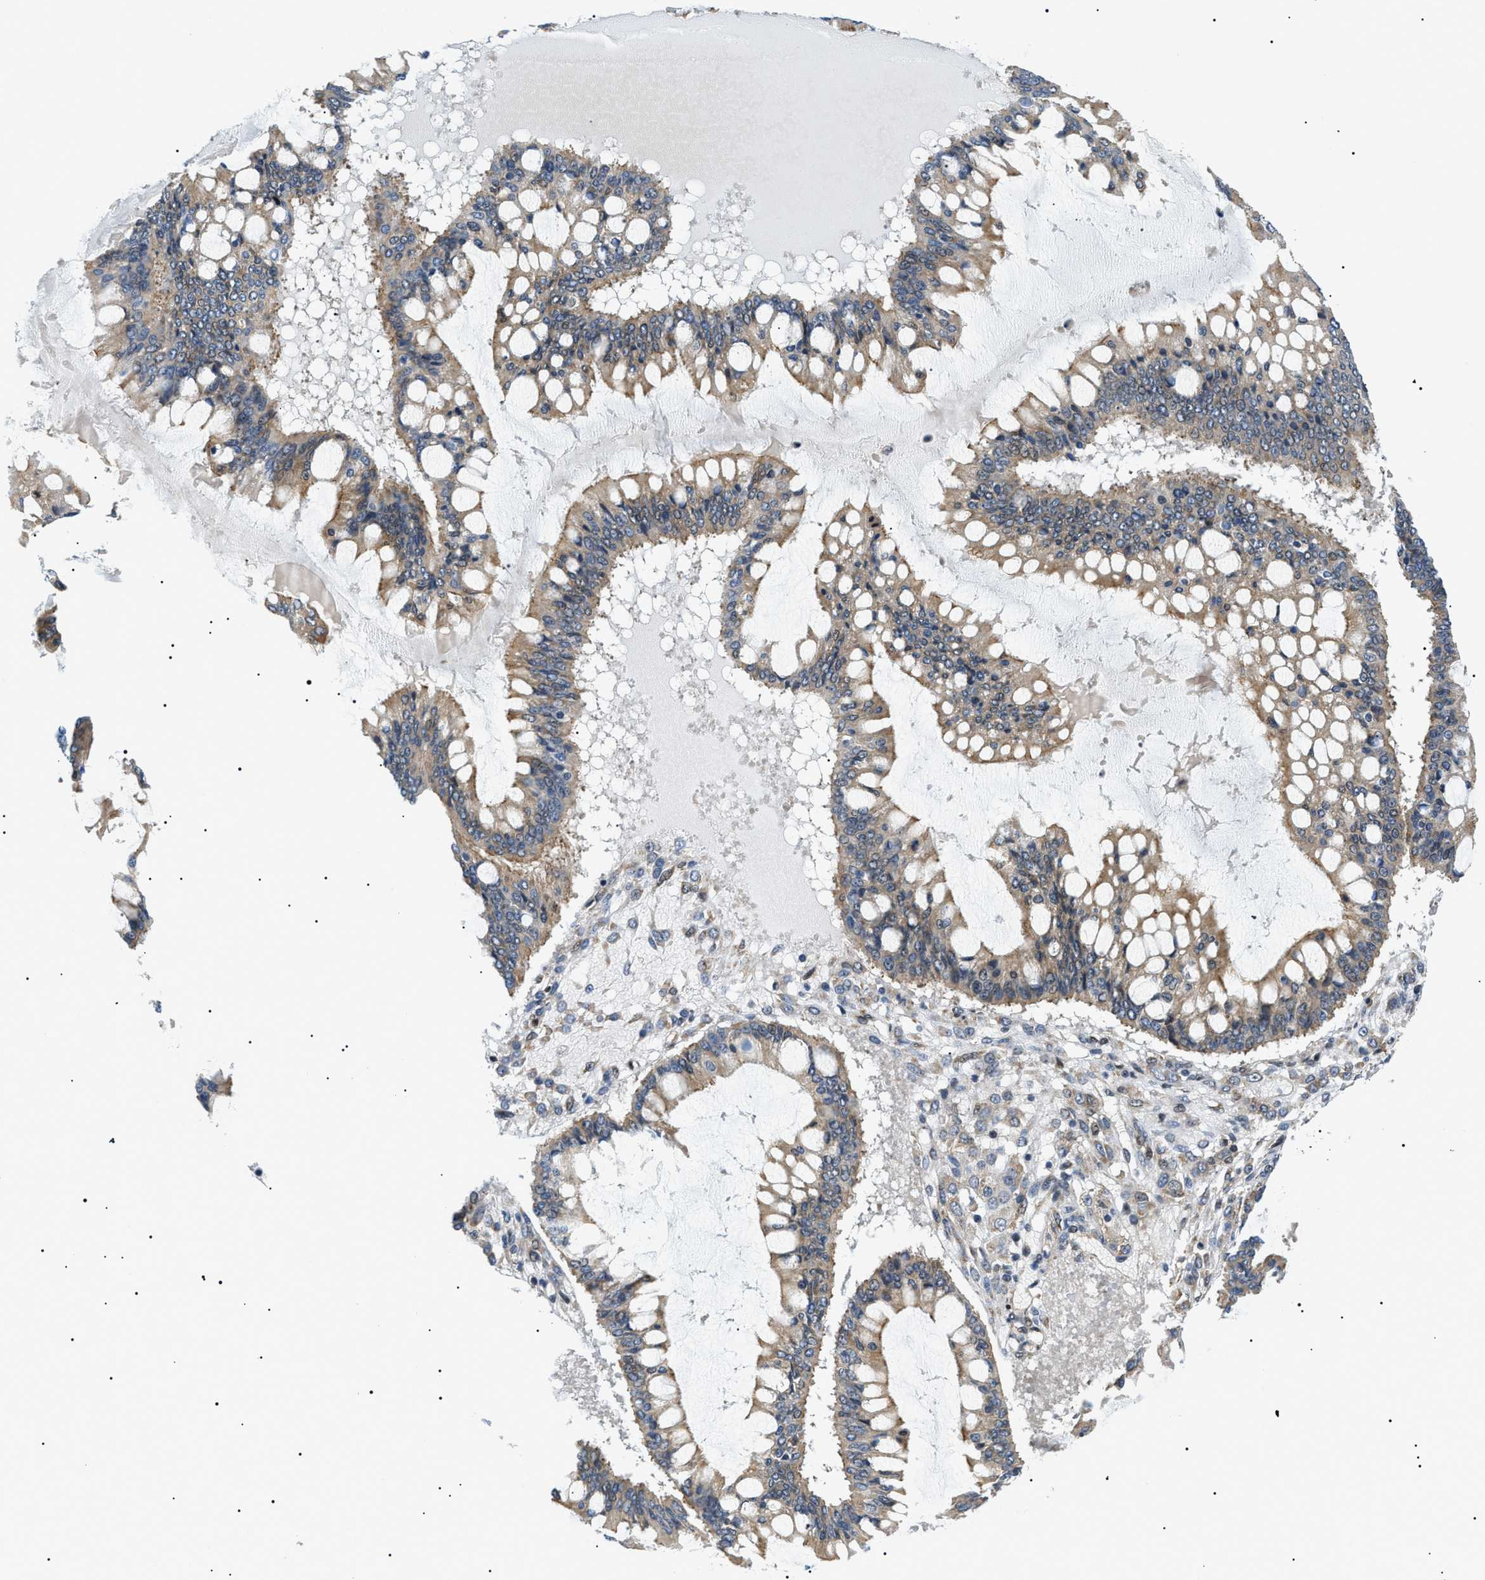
{"staining": {"intensity": "weak", "quantity": ">75%", "location": "cytoplasmic/membranous"}, "tissue": "ovarian cancer", "cell_type": "Tumor cells", "image_type": "cancer", "snomed": [{"axis": "morphology", "description": "Cystadenocarcinoma, mucinous, NOS"}, {"axis": "topography", "description": "Ovary"}], "caption": "Immunohistochemical staining of mucinous cystadenocarcinoma (ovarian) exhibits low levels of weak cytoplasmic/membranous positivity in approximately >75% of tumor cells.", "gene": "CWC25", "patient": {"sex": "female", "age": 73}}